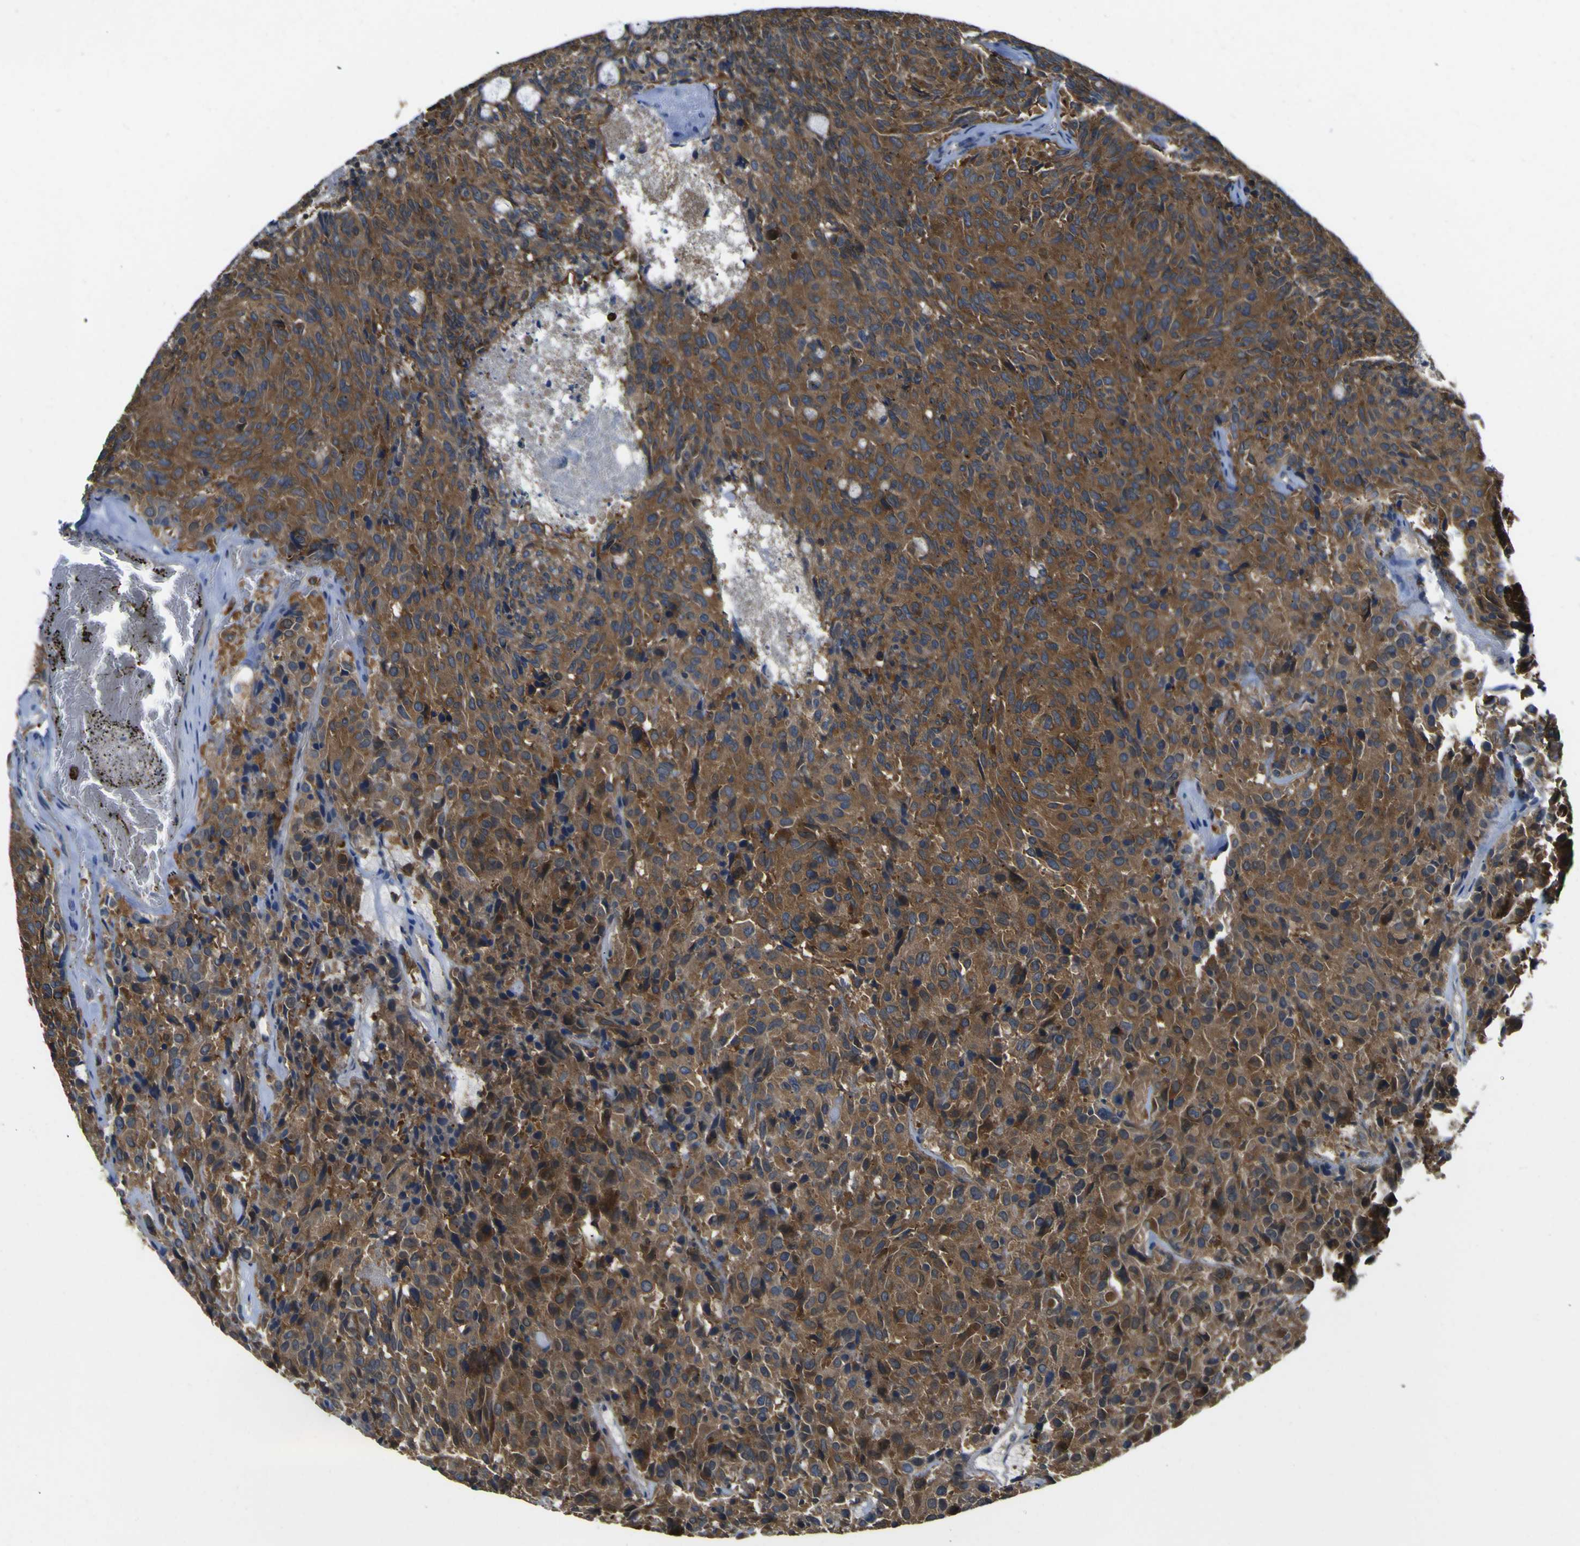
{"staining": {"intensity": "strong", "quantity": ">75%", "location": "cytoplasmic/membranous"}, "tissue": "carcinoid", "cell_type": "Tumor cells", "image_type": "cancer", "snomed": [{"axis": "morphology", "description": "Carcinoid, malignant, NOS"}, {"axis": "topography", "description": "Pancreas"}], "caption": "The photomicrograph reveals staining of carcinoid (malignant), revealing strong cytoplasmic/membranous protein positivity (brown color) within tumor cells.", "gene": "EML2", "patient": {"sex": "female", "age": 54}}